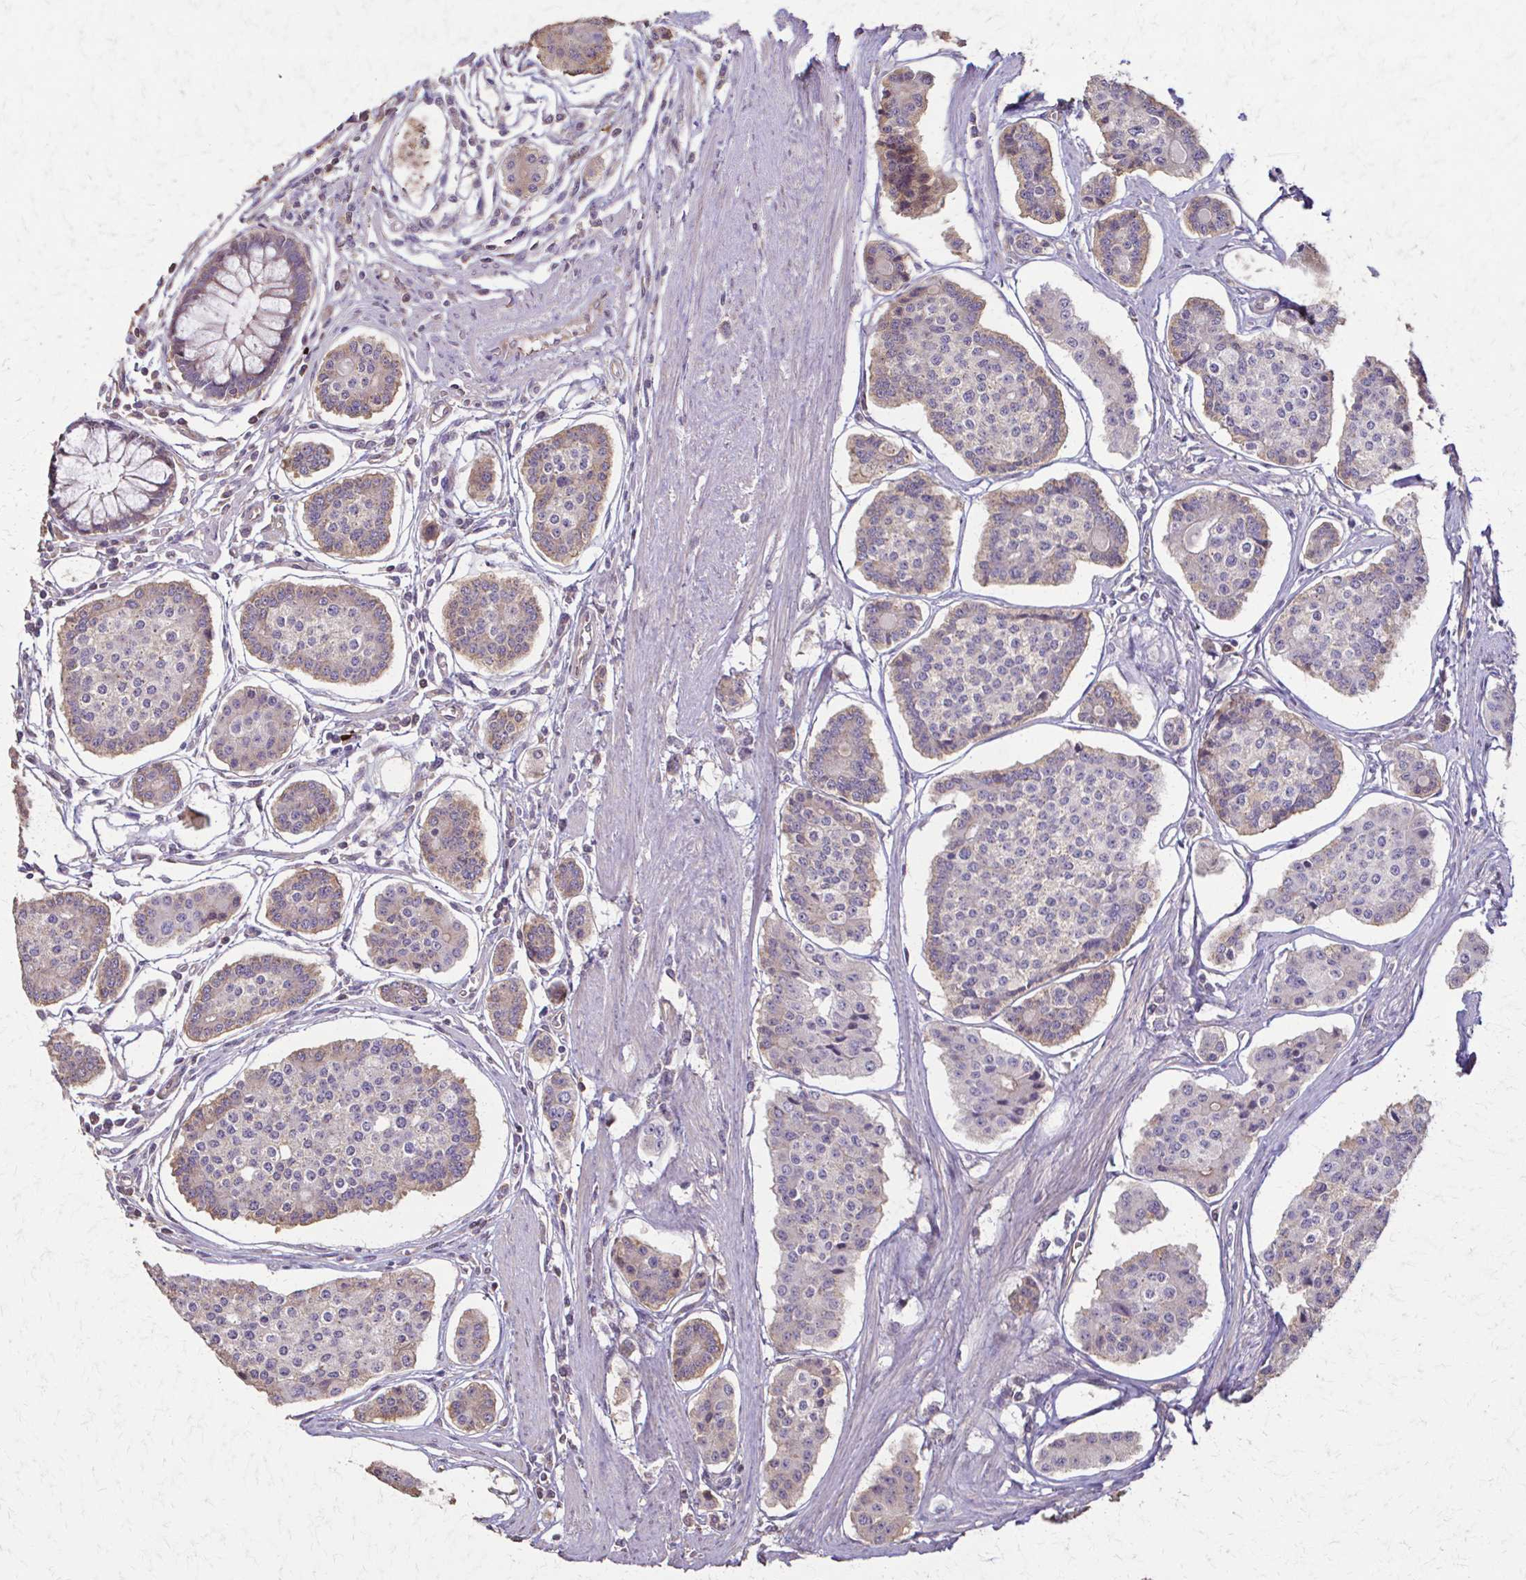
{"staining": {"intensity": "weak", "quantity": "<25%", "location": "cytoplasmic/membranous"}, "tissue": "carcinoid", "cell_type": "Tumor cells", "image_type": "cancer", "snomed": [{"axis": "morphology", "description": "Carcinoid, malignant, NOS"}, {"axis": "topography", "description": "Small intestine"}], "caption": "Photomicrograph shows no significant protein positivity in tumor cells of carcinoid.", "gene": "IL18BP", "patient": {"sex": "female", "age": 65}}